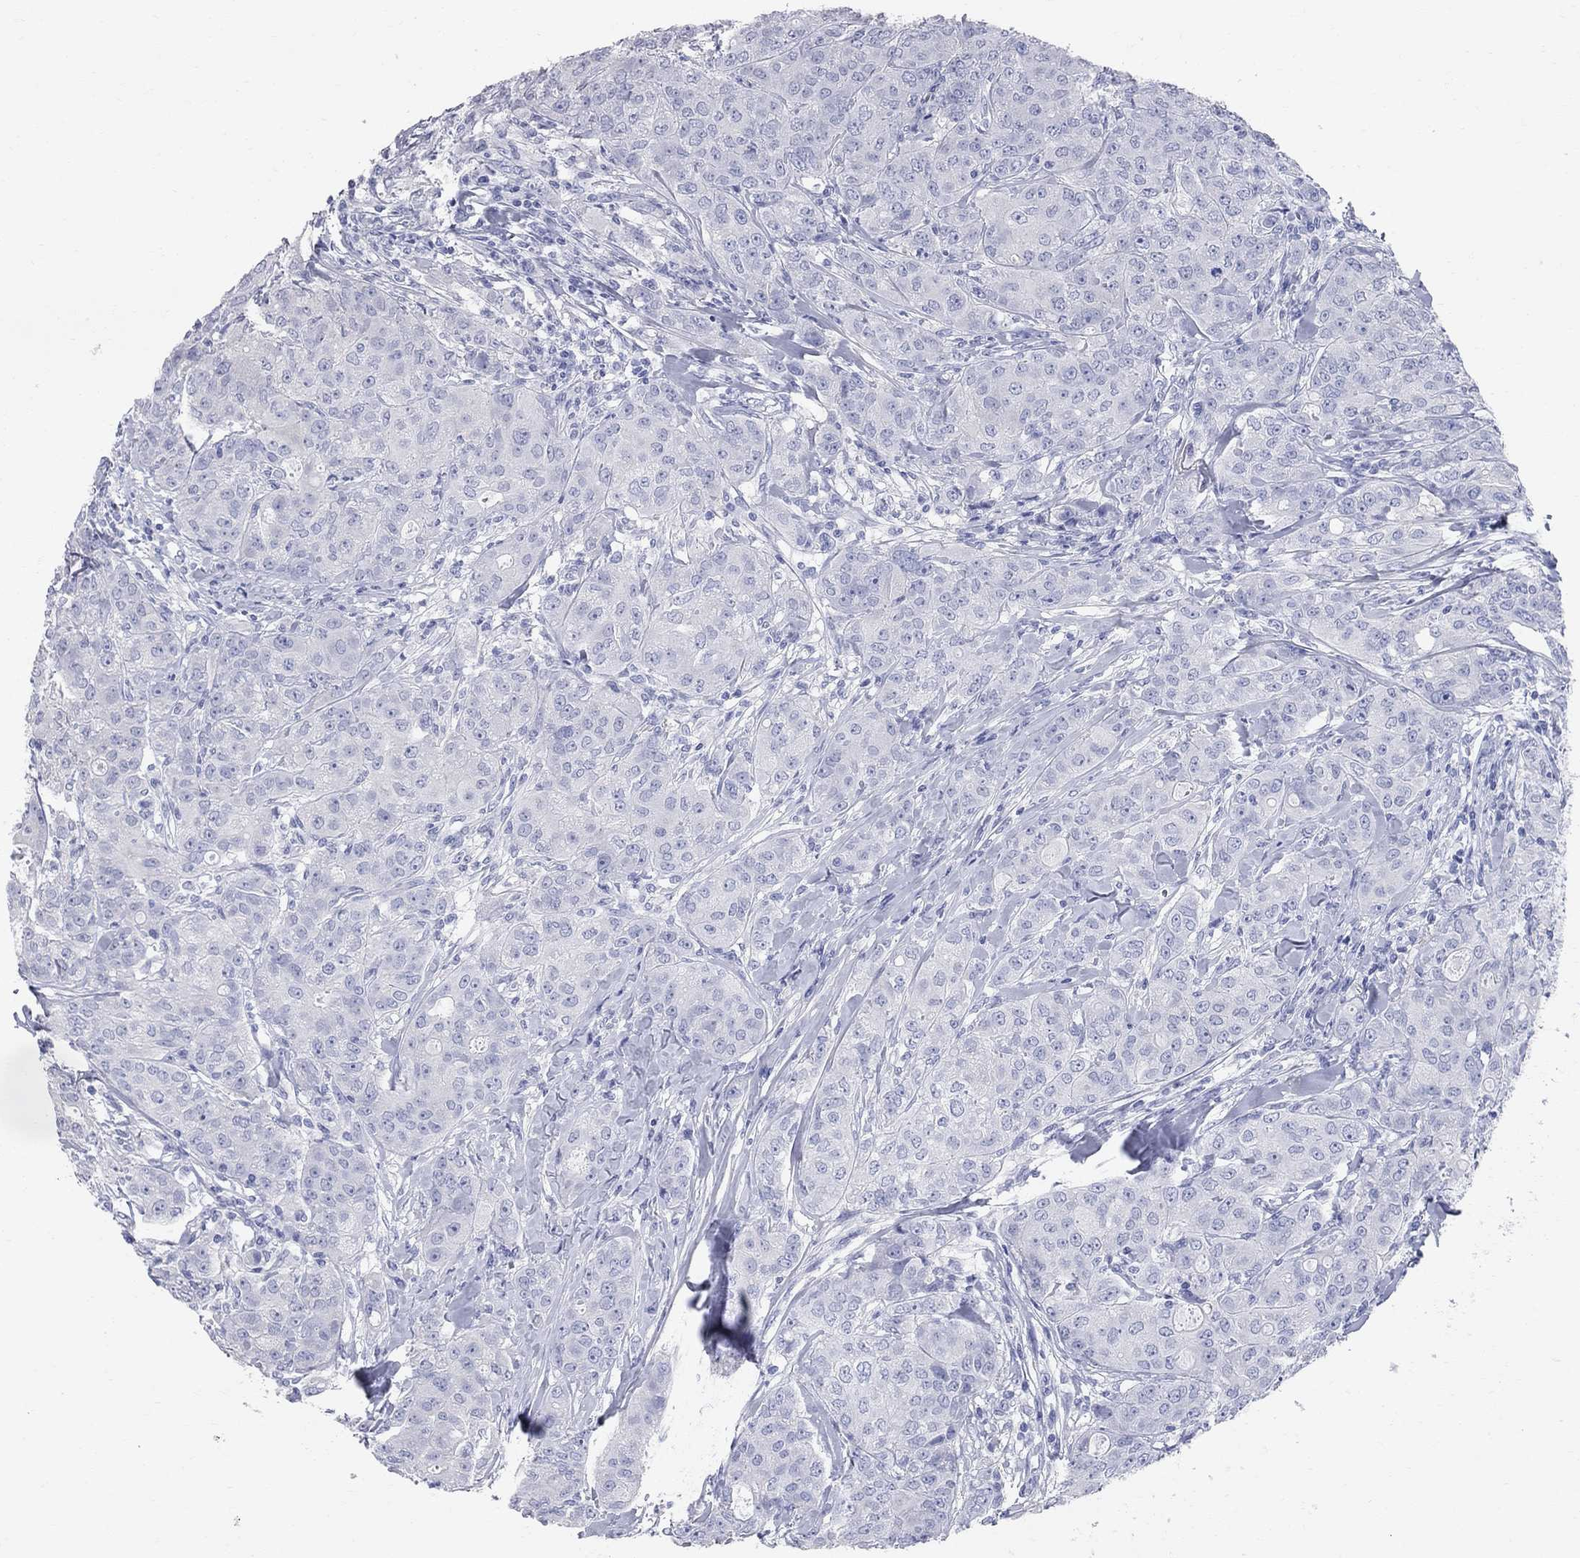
{"staining": {"intensity": "negative", "quantity": "none", "location": "none"}, "tissue": "breast cancer", "cell_type": "Tumor cells", "image_type": "cancer", "snomed": [{"axis": "morphology", "description": "Duct carcinoma"}, {"axis": "topography", "description": "Breast"}], "caption": "The photomicrograph displays no staining of tumor cells in breast cancer (intraductal carcinoma).", "gene": "AOX1", "patient": {"sex": "female", "age": 43}}